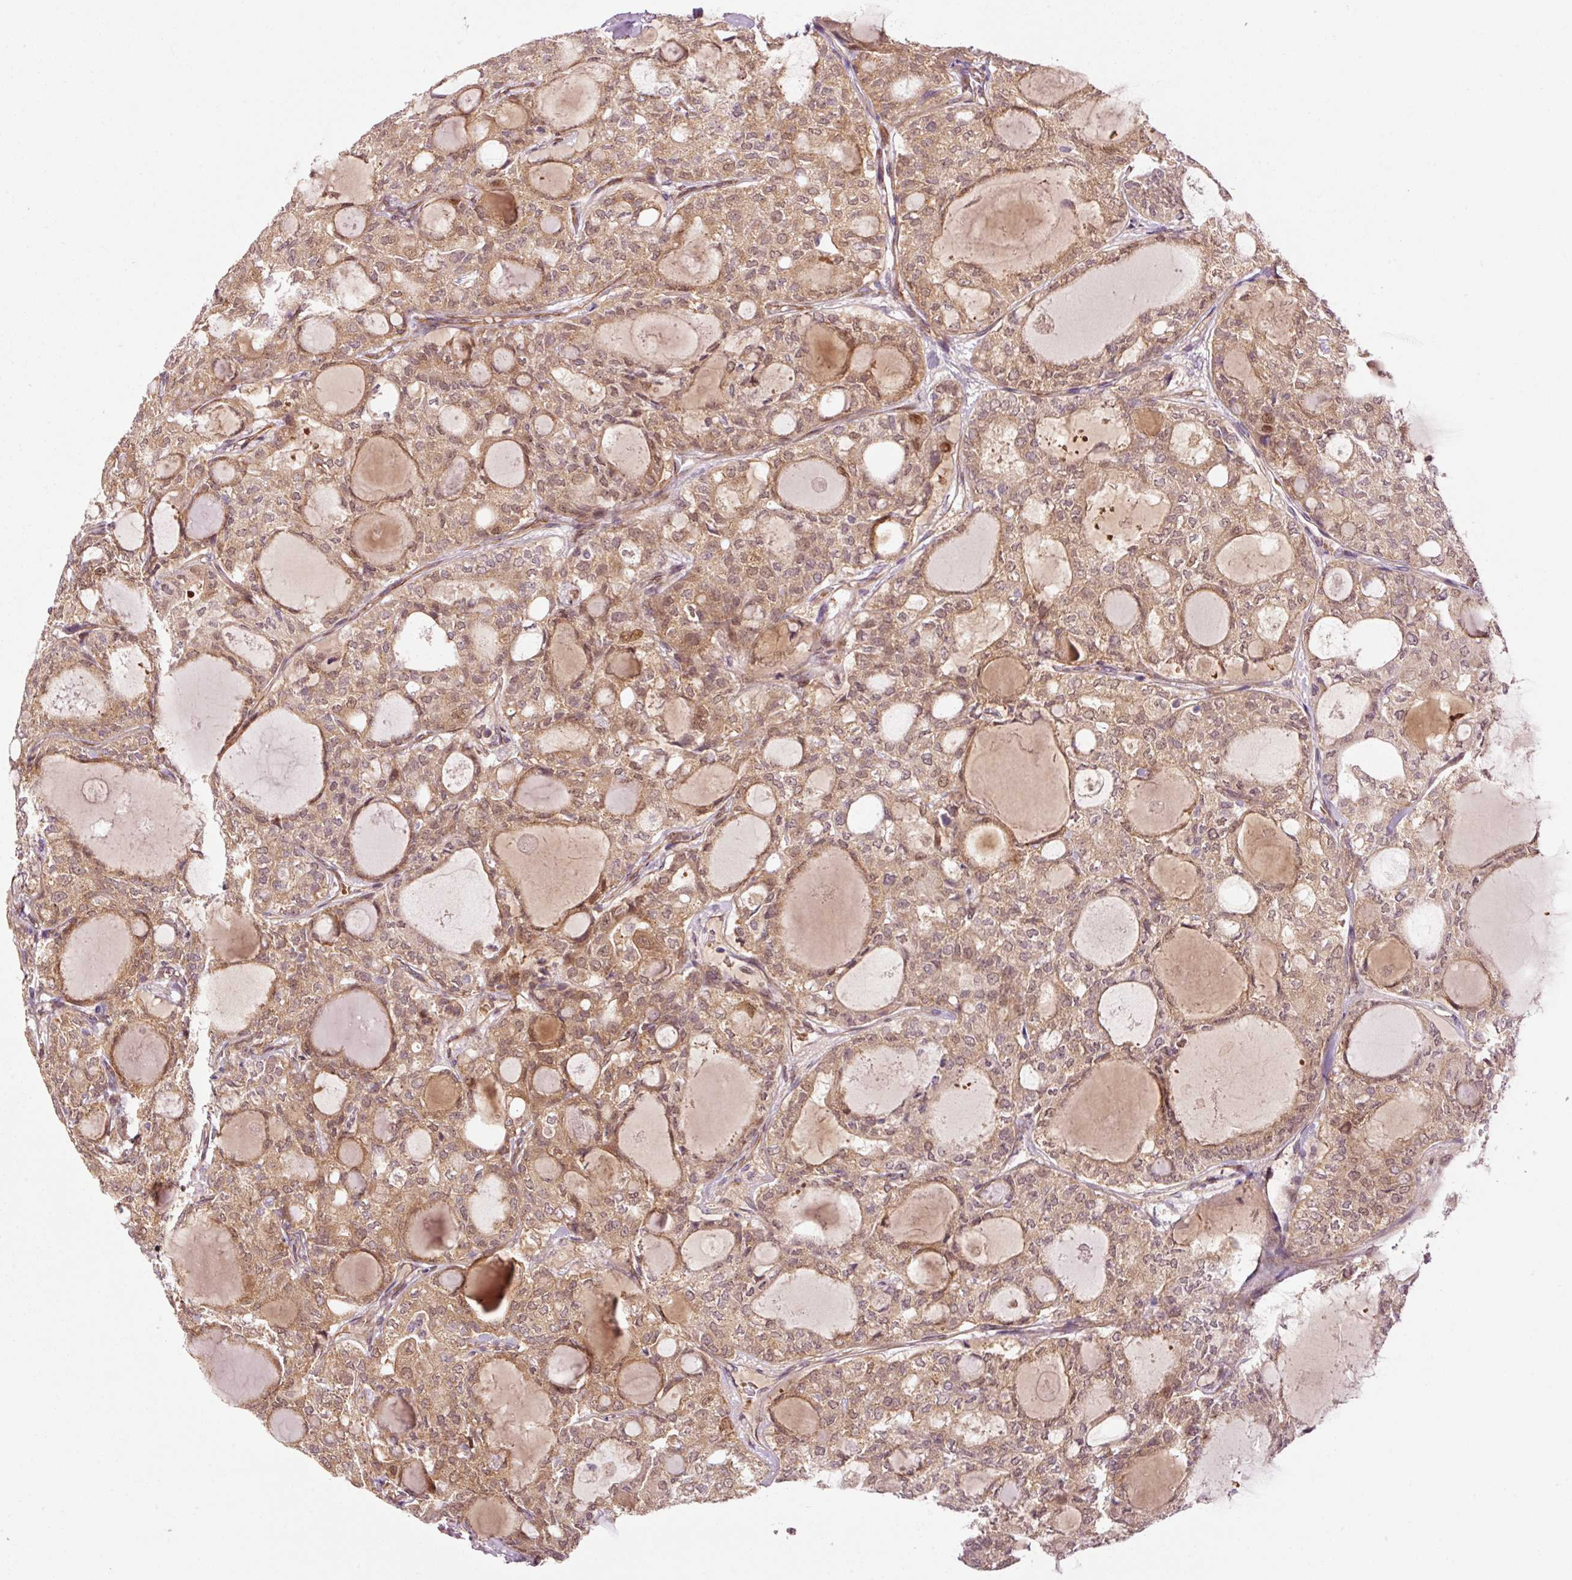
{"staining": {"intensity": "moderate", "quantity": ">75%", "location": "cytoplasmic/membranous,nuclear"}, "tissue": "thyroid cancer", "cell_type": "Tumor cells", "image_type": "cancer", "snomed": [{"axis": "morphology", "description": "Follicular adenoma carcinoma, NOS"}, {"axis": "topography", "description": "Thyroid gland"}], "caption": "High-power microscopy captured an immunohistochemistry micrograph of thyroid cancer (follicular adenoma carcinoma), revealing moderate cytoplasmic/membranous and nuclear staining in about >75% of tumor cells.", "gene": "PPP1R14B", "patient": {"sex": "male", "age": 75}}